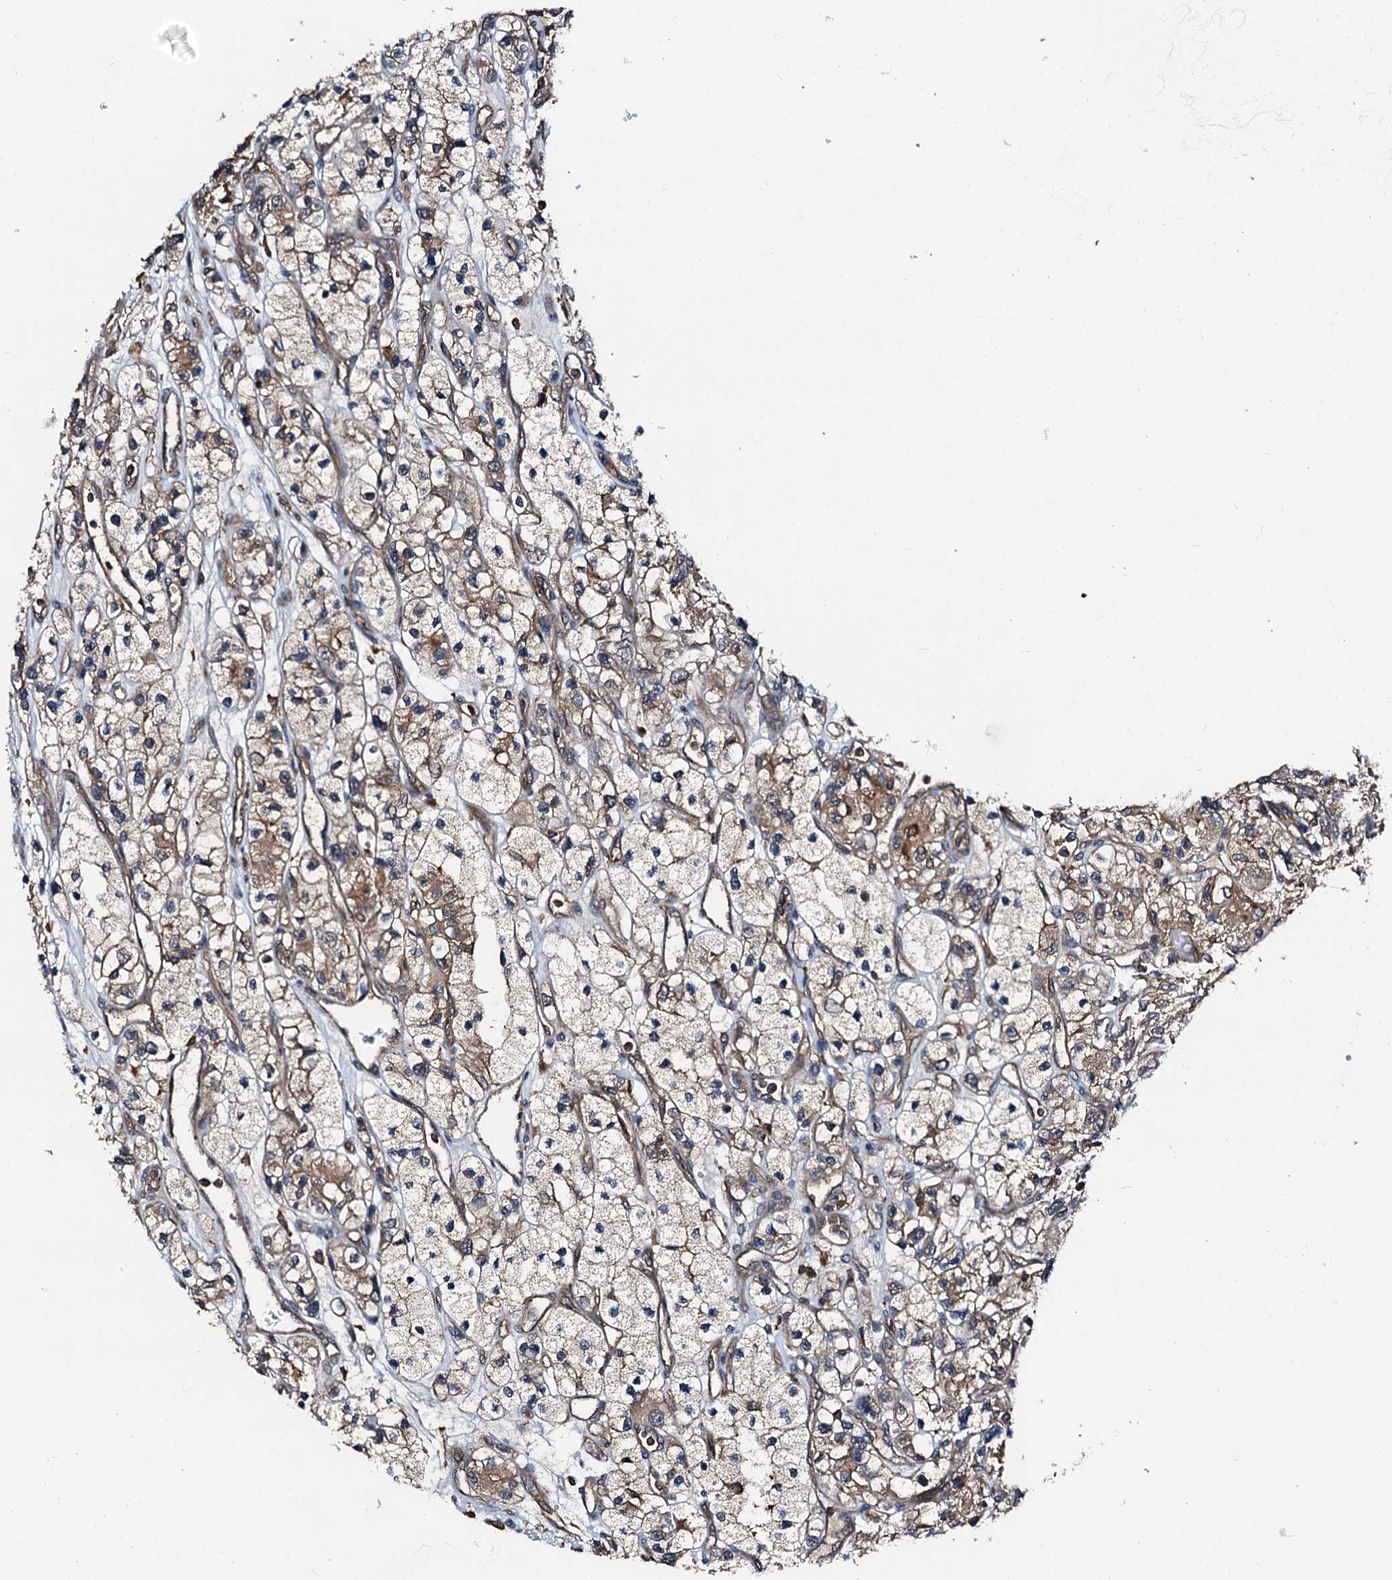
{"staining": {"intensity": "moderate", "quantity": "25%-75%", "location": "cytoplasmic/membranous"}, "tissue": "renal cancer", "cell_type": "Tumor cells", "image_type": "cancer", "snomed": [{"axis": "morphology", "description": "Adenocarcinoma, NOS"}, {"axis": "topography", "description": "Kidney"}], "caption": "Brown immunohistochemical staining in human renal cancer (adenocarcinoma) displays moderate cytoplasmic/membranous positivity in about 25%-75% of tumor cells. The staining was performed using DAB (3,3'-diaminobenzidine) to visualize the protein expression in brown, while the nuclei were stained in blue with hematoxylin (Magnification: 20x).", "gene": "FGD4", "patient": {"sex": "female", "age": 57}}